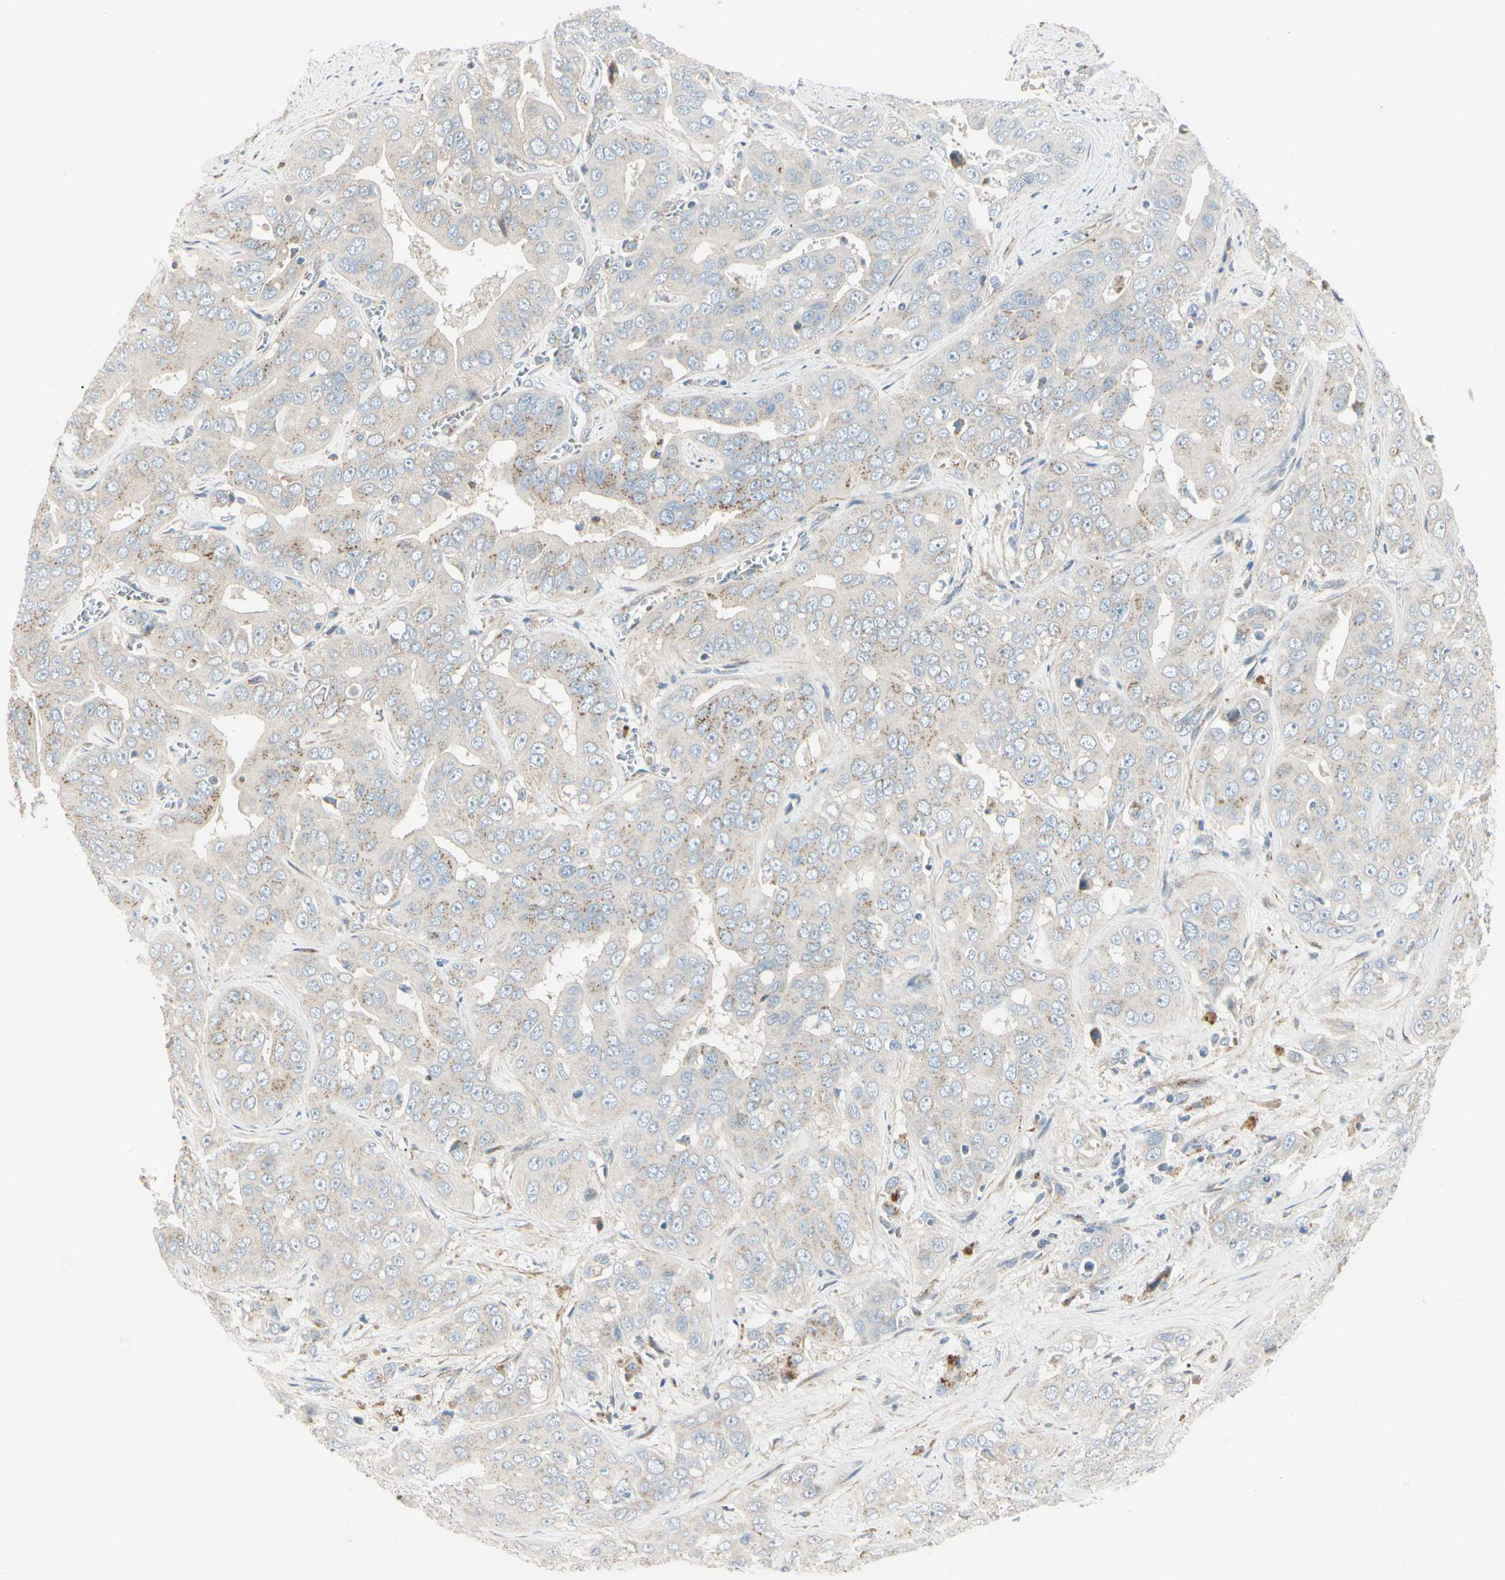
{"staining": {"intensity": "moderate", "quantity": "<25%", "location": "cytoplasmic/membranous"}, "tissue": "liver cancer", "cell_type": "Tumor cells", "image_type": "cancer", "snomed": [{"axis": "morphology", "description": "Cholangiocarcinoma"}, {"axis": "topography", "description": "Liver"}], "caption": "This is a histology image of IHC staining of liver cholangiocarcinoma, which shows moderate staining in the cytoplasmic/membranous of tumor cells.", "gene": "ABCA3", "patient": {"sex": "female", "age": 52}}